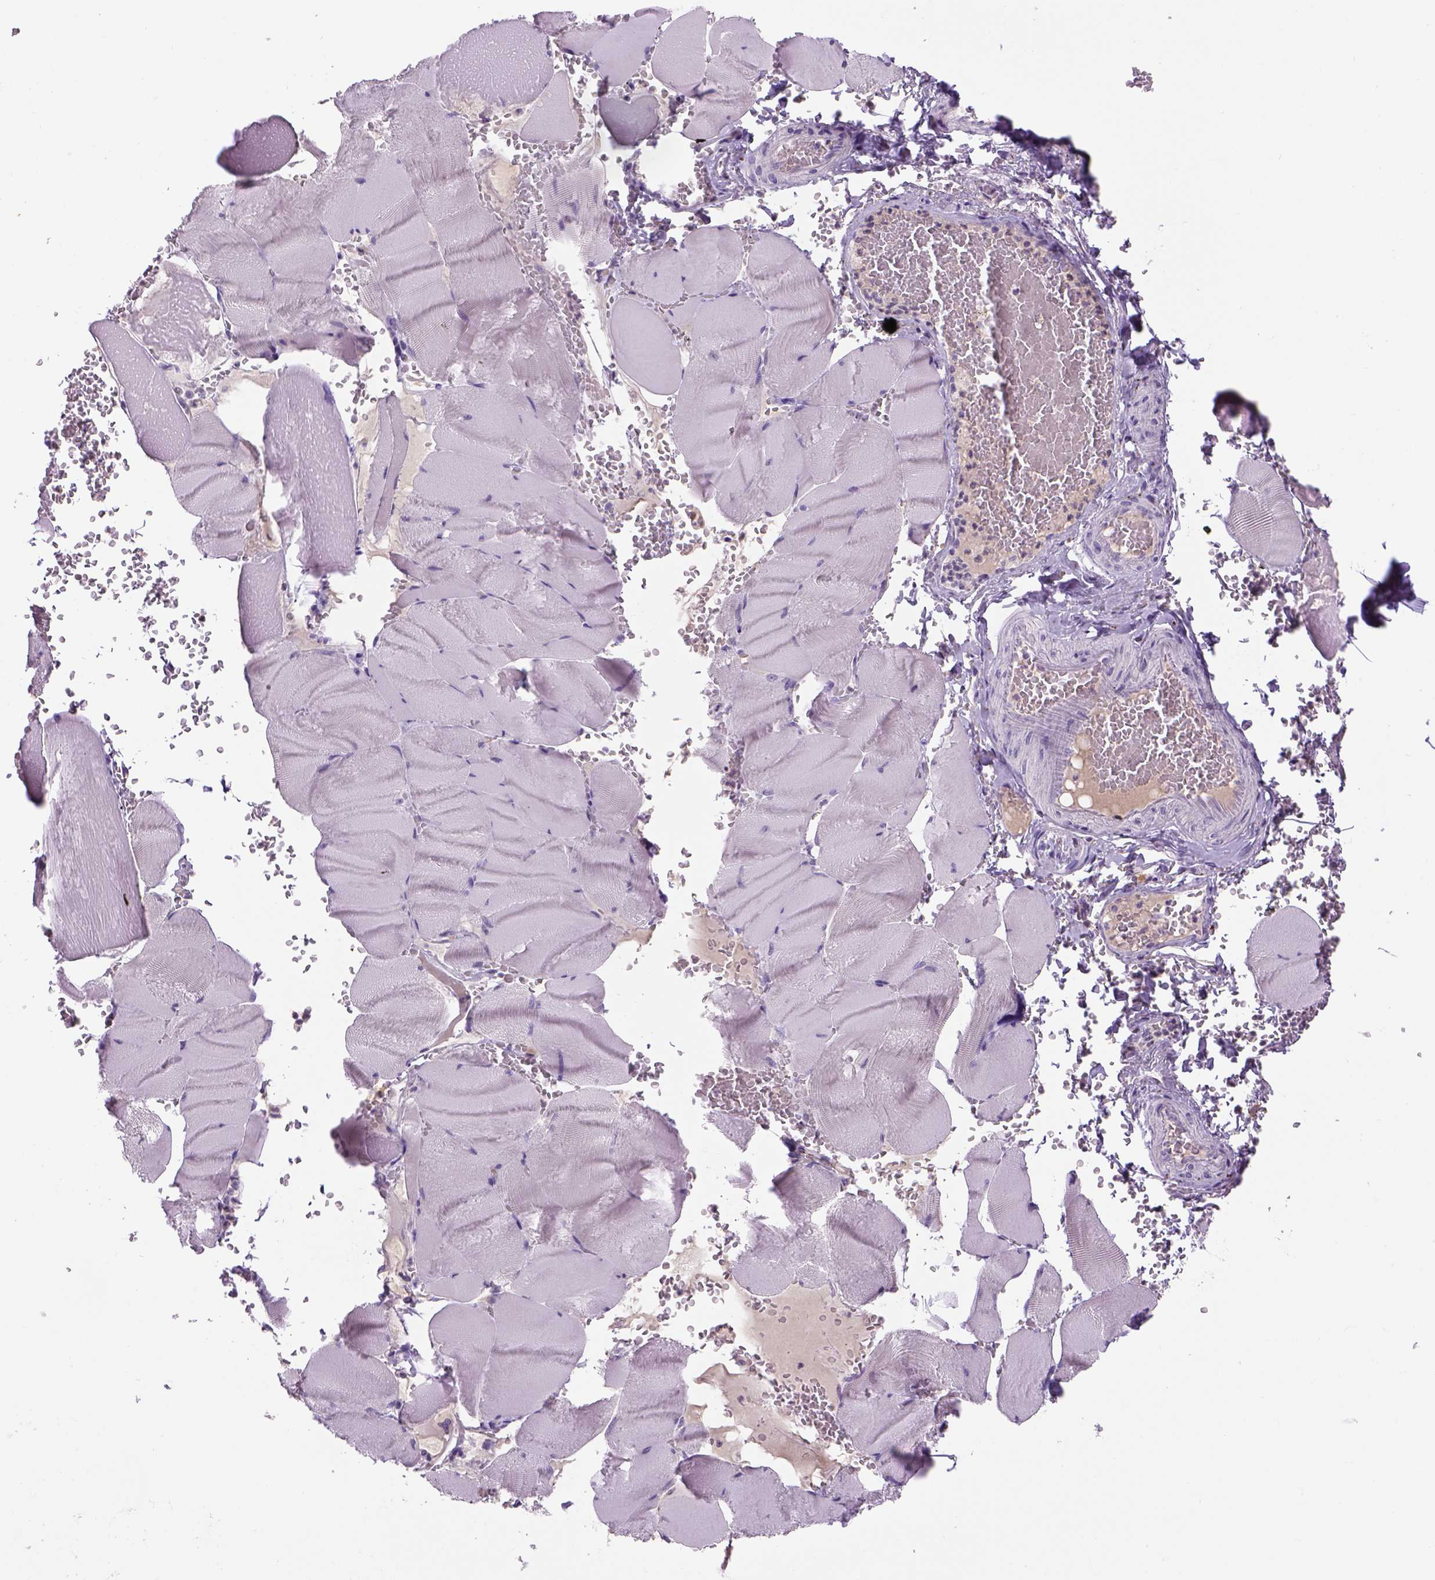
{"staining": {"intensity": "negative", "quantity": "none", "location": "none"}, "tissue": "skeletal muscle", "cell_type": "Myocytes", "image_type": "normal", "snomed": [{"axis": "morphology", "description": "Normal tissue, NOS"}, {"axis": "topography", "description": "Skeletal muscle"}], "caption": "A high-resolution image shows immunohistochemistry (IHC) staining of benign skeletal muscle, which exhibits no significant expression in myocytes.", "gene": "DBH", "patient": {"sex": "male", "age": 56}}